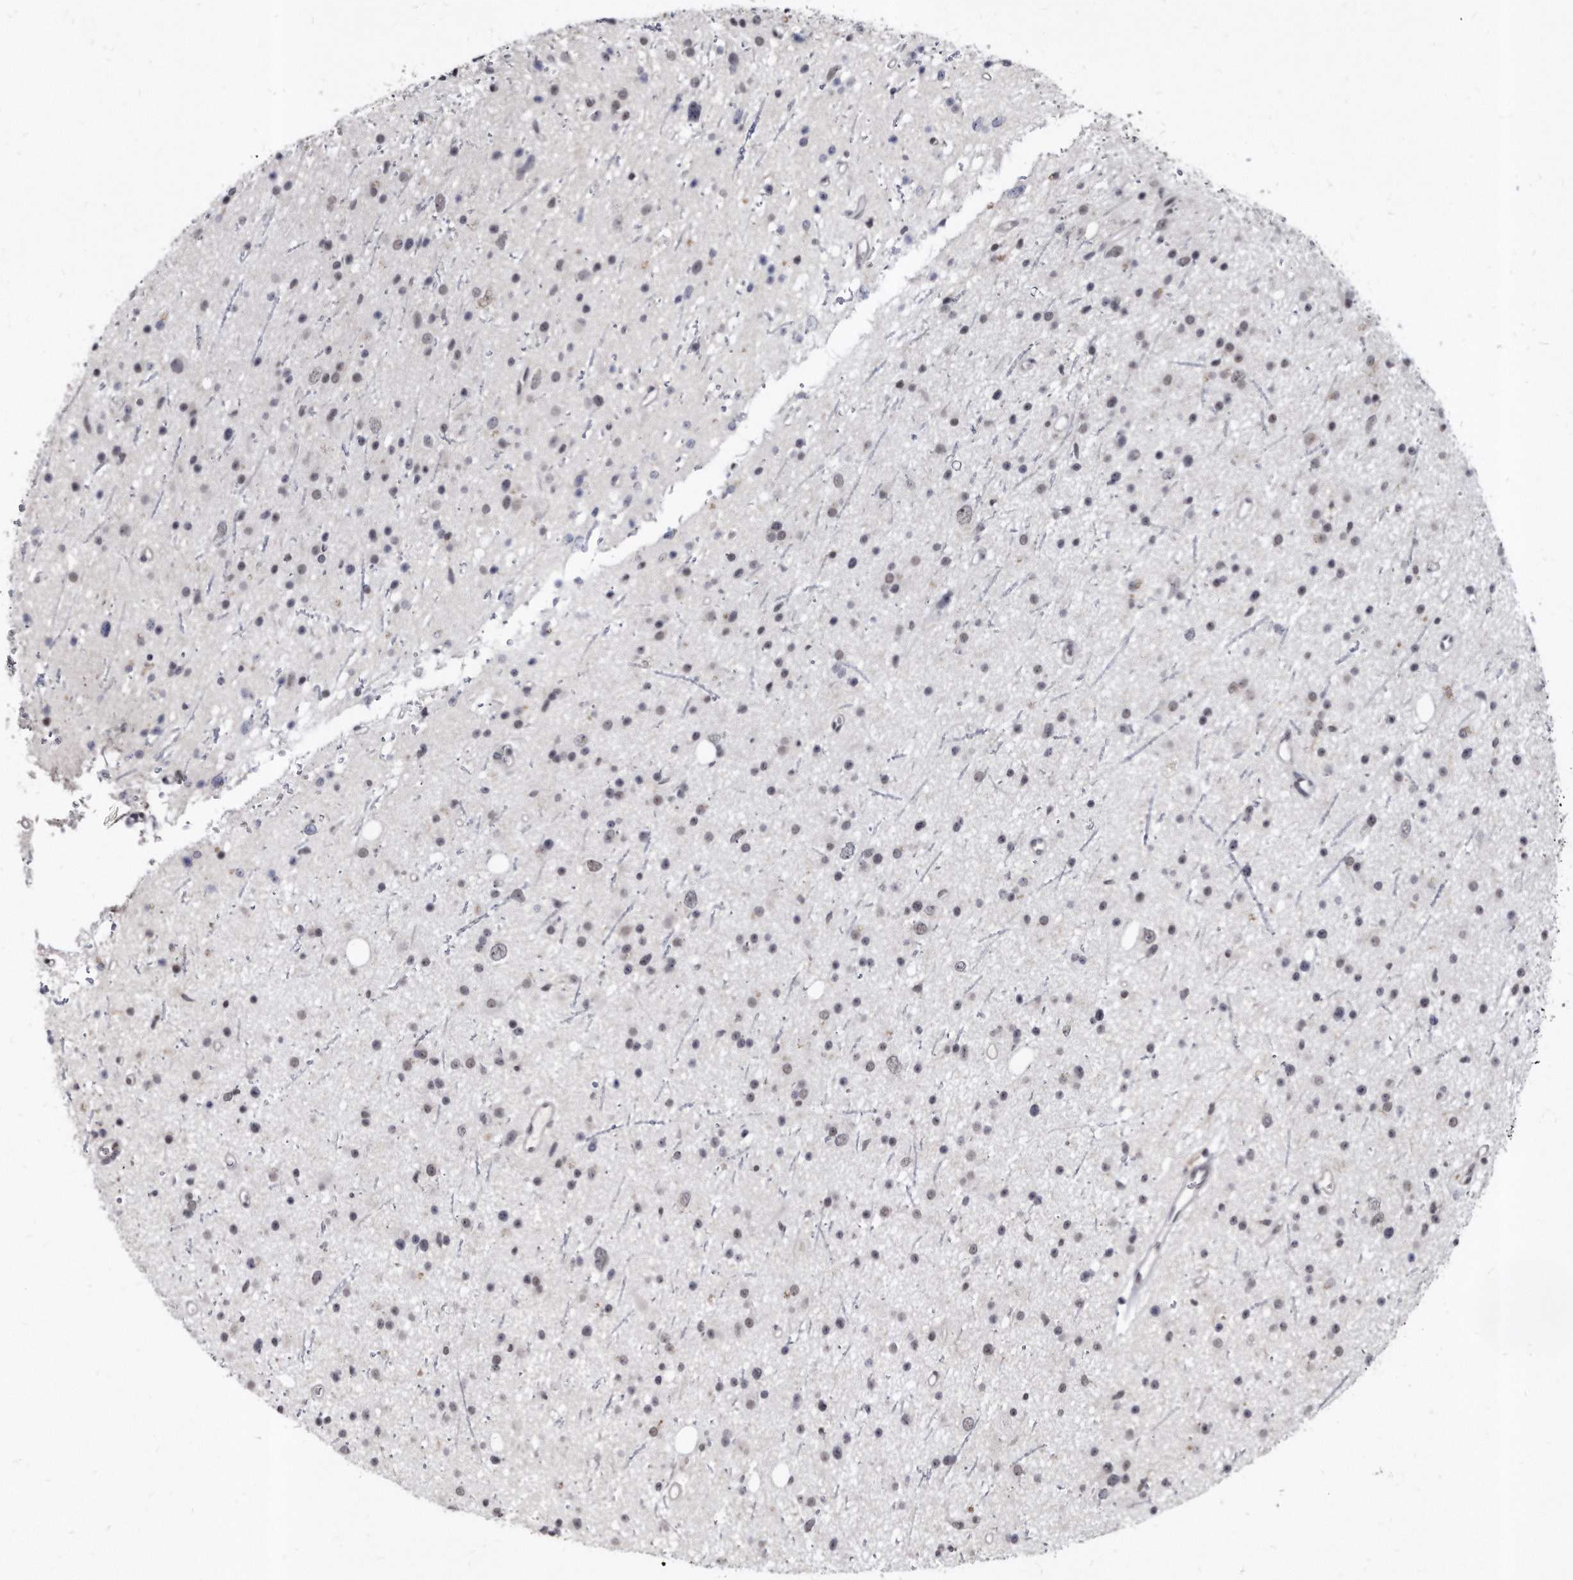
{"staining": {"intensity": "negative", "quantity": "none", "location": "none"}, "tissue": "glioma", "cell_type": "Tumor cells", "image_type": "cancer", "snomed": [{"axis": "morphology", "description": "Glioma, malignant, Low grade"}, {"axis": "topography", "description": "Cerebral cortex"}], "caption": "Tumor cells are negative for brown protein staining in glioma.", "gene": "KLHDC3", "patient": {"sex": "female", "age": 39}}